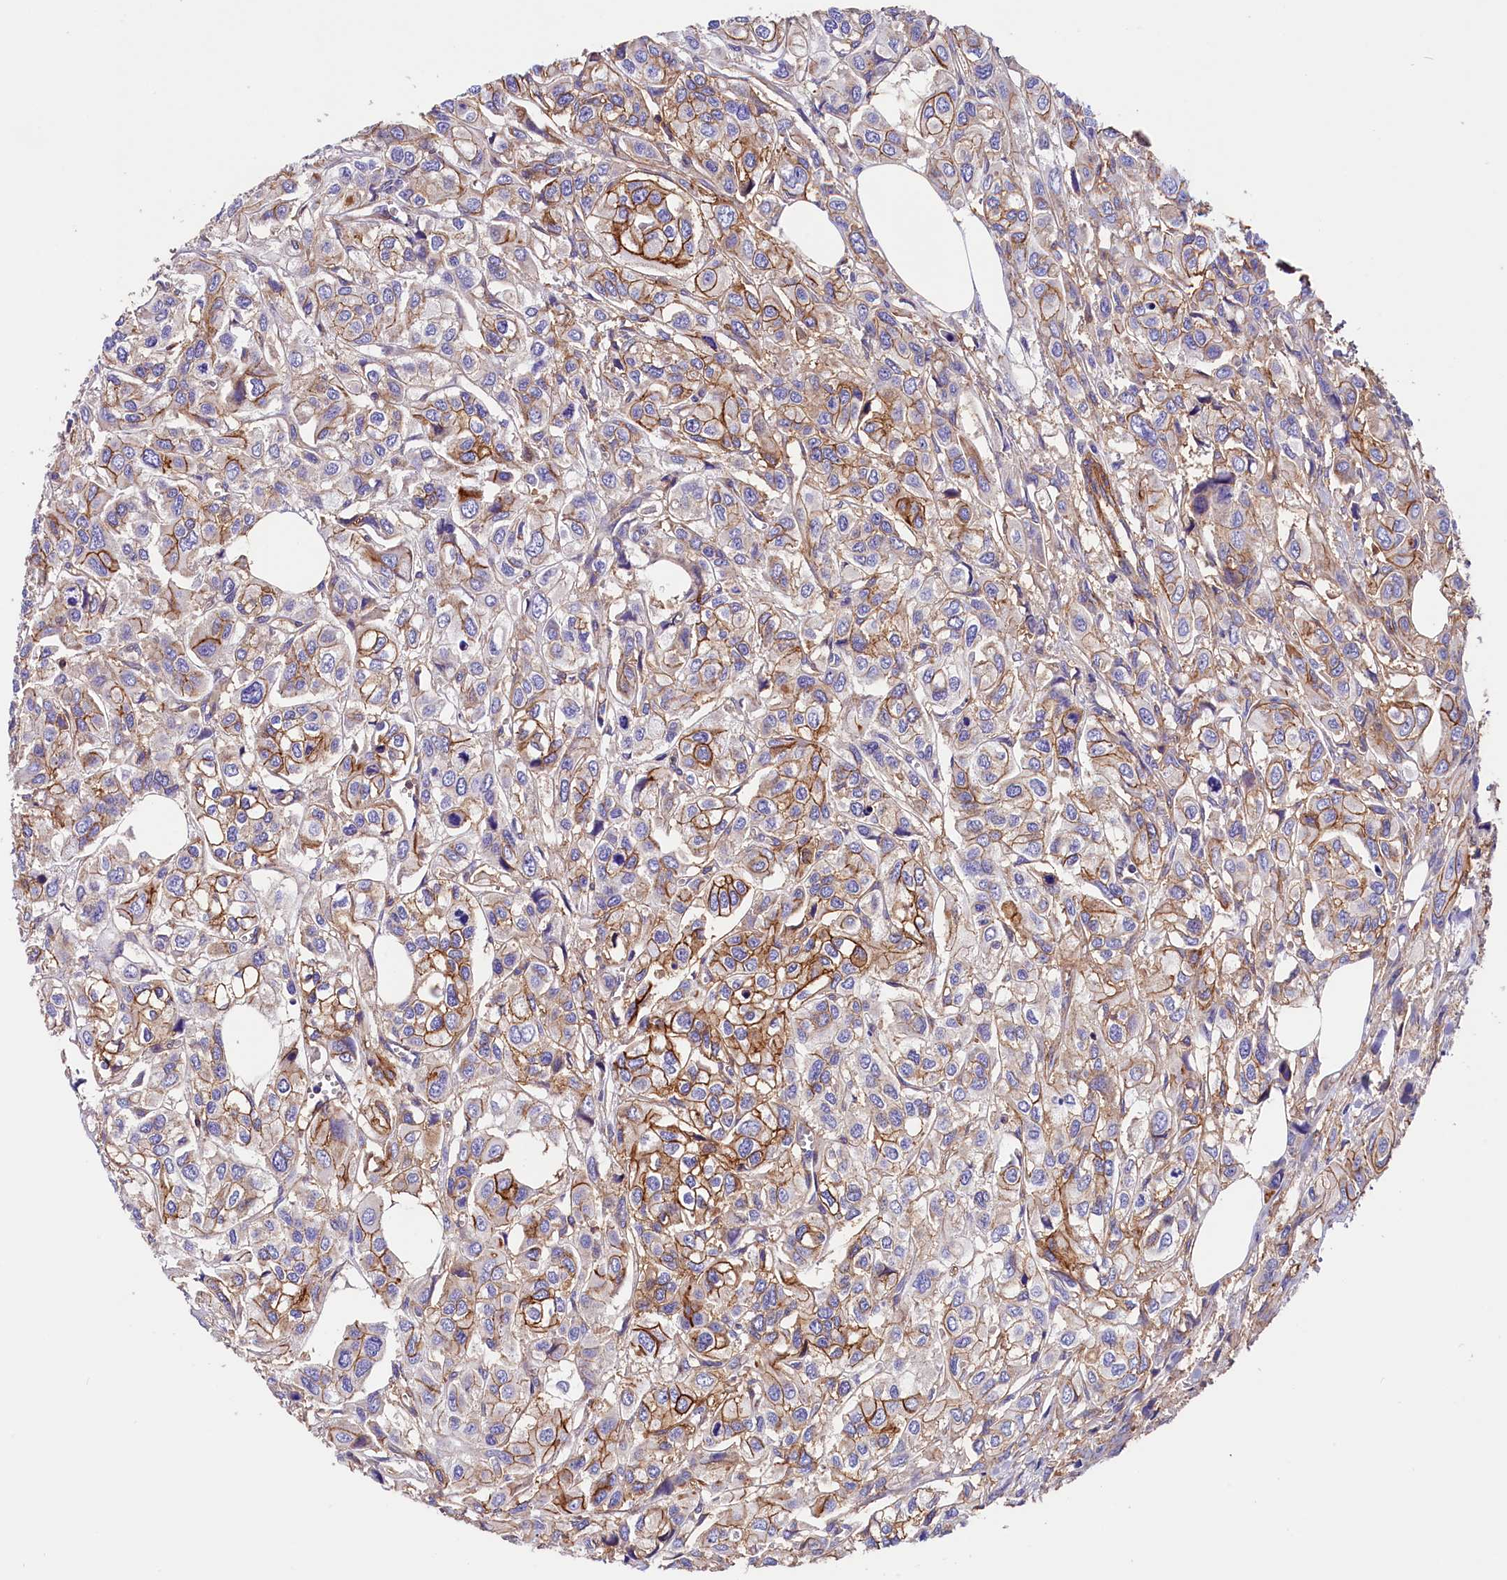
{"staining": {"intensity": "moderate", "quantity": "25%-75%", "location": "cytoplasmic/membranous"}, "tissue": "urothelial cancer", "cell_type": "Tumor cells", "image_type": "cancer", "snomed": [{"axis": "morphology", "description": "Urothelial carcinoma, High grade"}, {"axis": "topography", "description": "Urinary bladder"}], "caption": "Moderate cytoplasmic/membranous protein positivity is present in approximately 25%-75% of tumor cells in urothelial cancer. The protein of interest is shown in brown color, while the nuclei are stained blue.", "gene": "ATP2B4", "patient": {"sex": "male", "age": 67}}